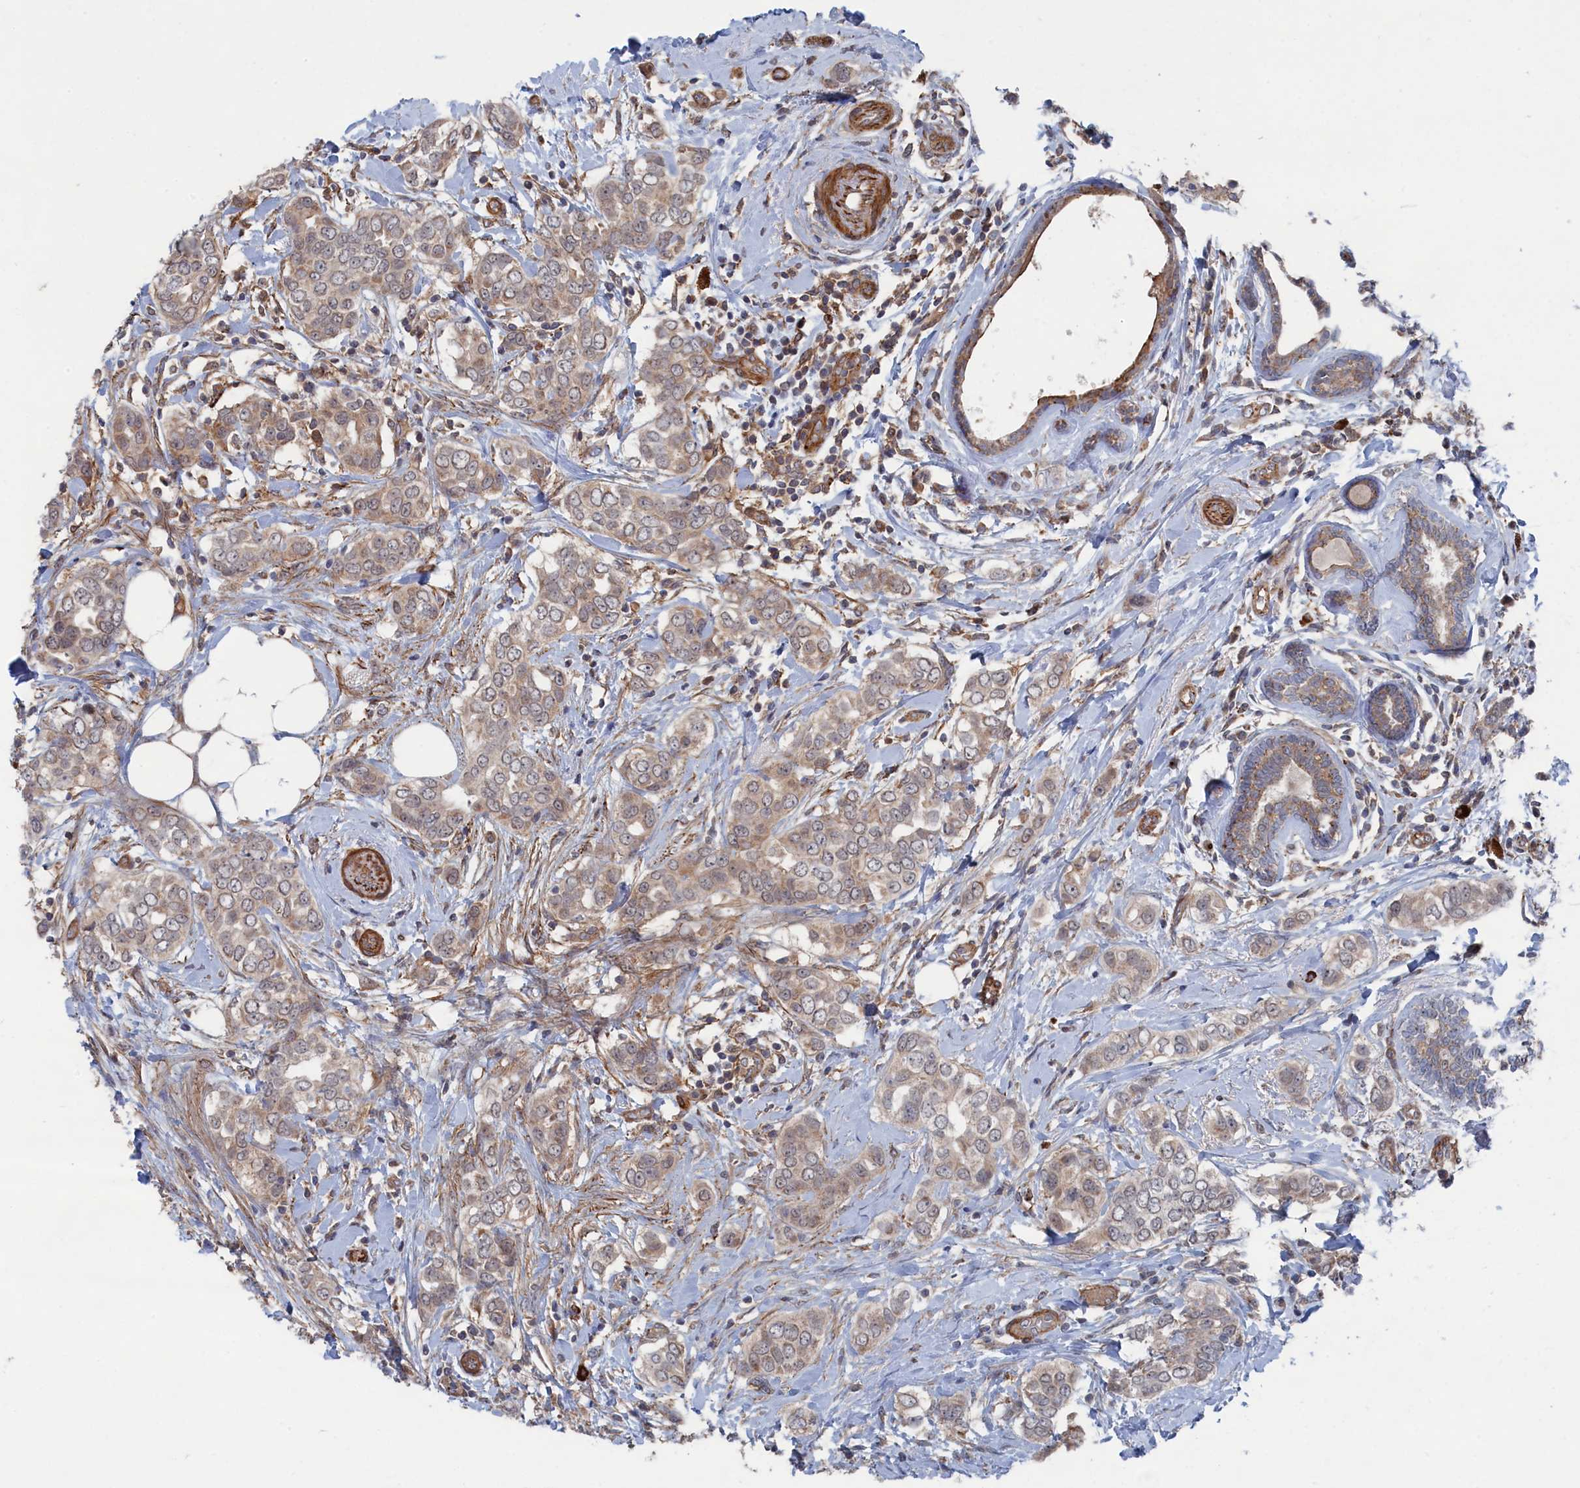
{"staining": {"intensity": "weak", "quantity": ">75%", "location": "cytoplasmic/membranous,nuclear"}, "tissue": "breast cancer", "cell_type": "Tumor cells", "image_type": "cancer", "snomed": [{"axis": "morphology", "description": "Lobular carcinoma"}, {"axis": "topography", "description": "Breast"}], "caption": "A low amount of weak cytoplasmic/membranous and nuclear positivity is appreciated in about >75% of tumor cells in breast lobular carcinoma tissue.", "gene": "FILIP1L", "patient": {"sex": "female", "age": 51}}